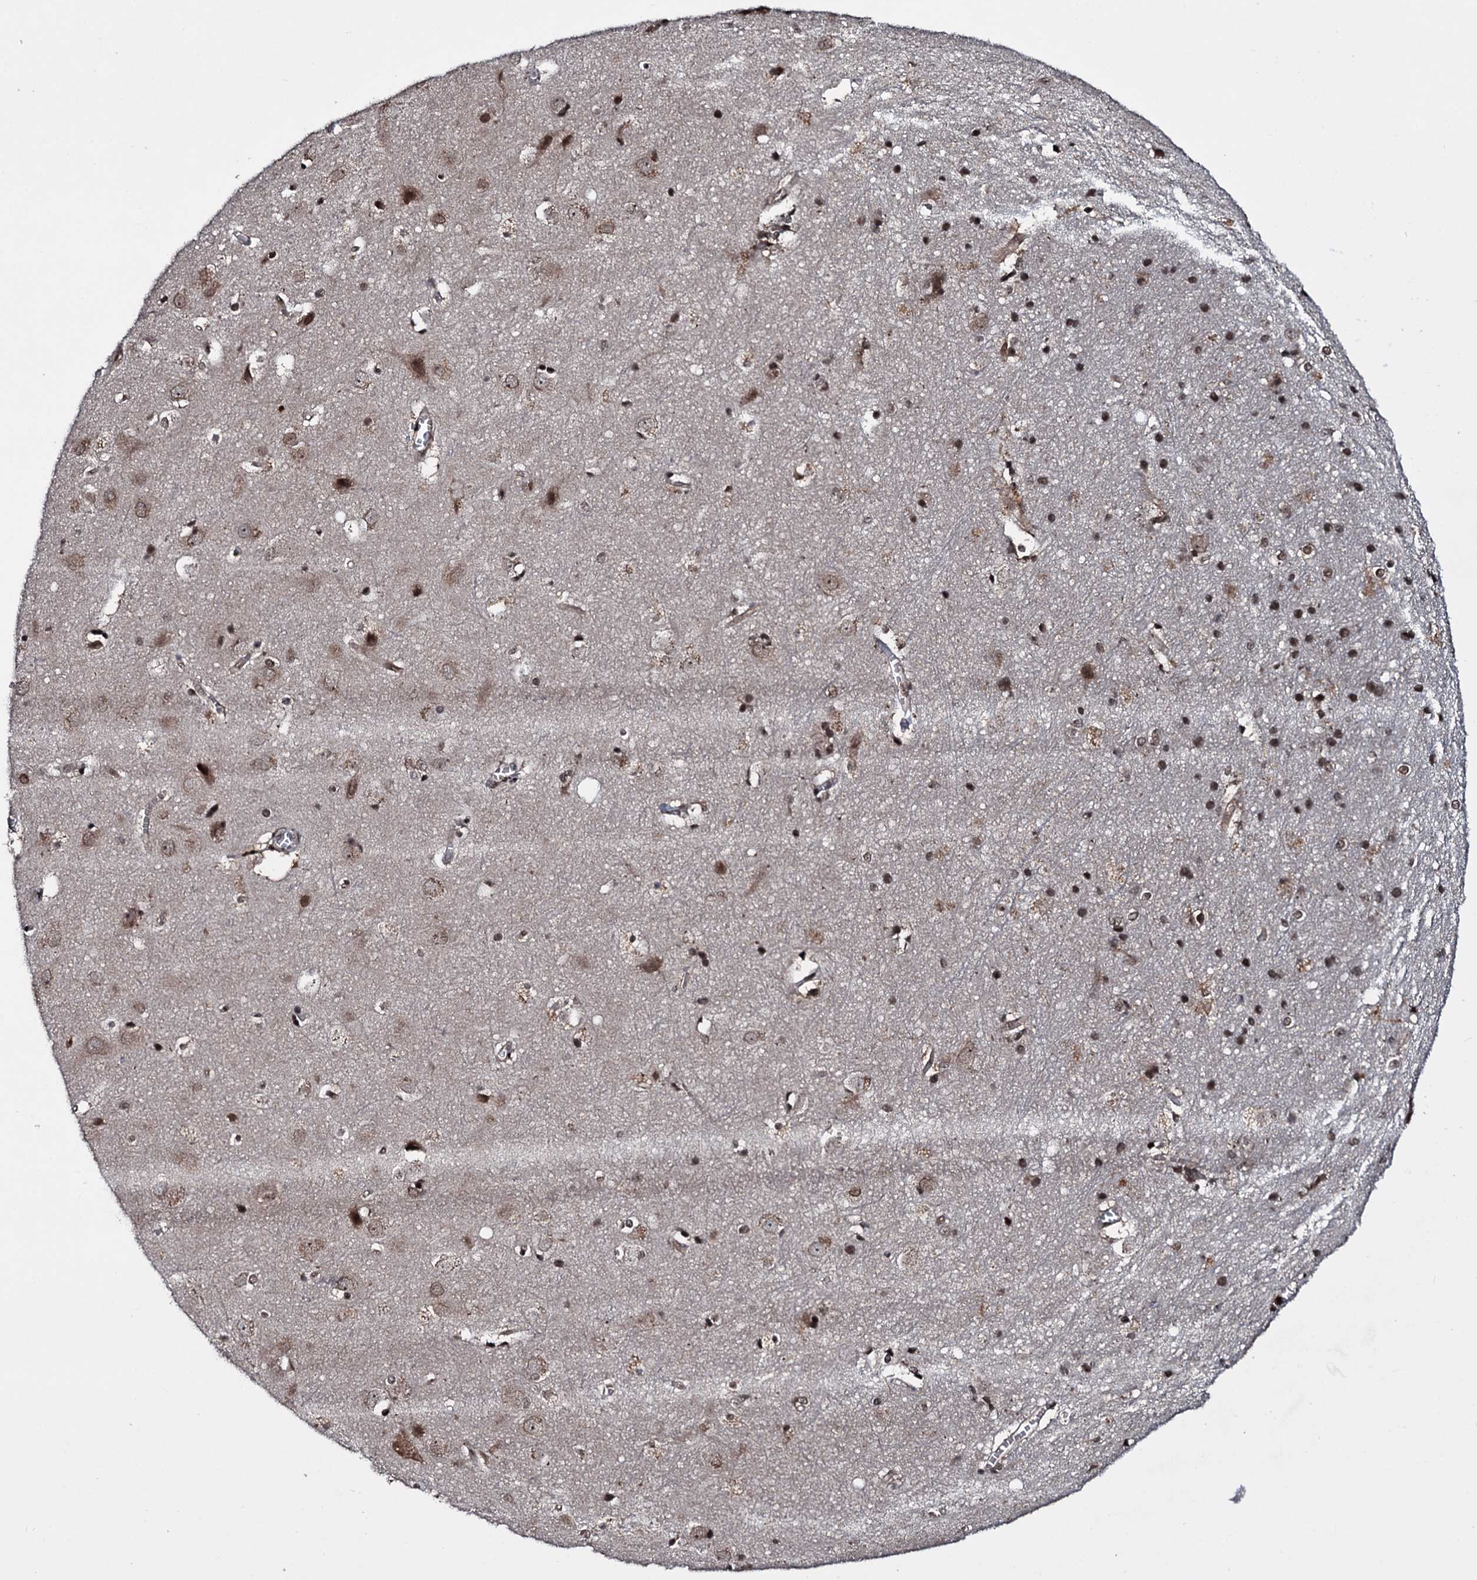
{"staining": {"intensity": "moderate", "quantity": ">75%", "location": "cytoplasmic/membranous"}, "tissue": "cerebral cortex", "cell_type": "Endothelial cells", "image_type": "normal", "snomed": [{"axis": "morphology", "description": "Normal tissue, NOS"}, {"axis": "topography", "description": "Cerebral cortex"}], "caption": "Unremarkable cerebral cortex exhibits moderate cytoplasmic/membranous staining in approximately >75% of endothelial cells.", "gene": "HDDC3", "patient": {"sex": "male", "age": 54}}